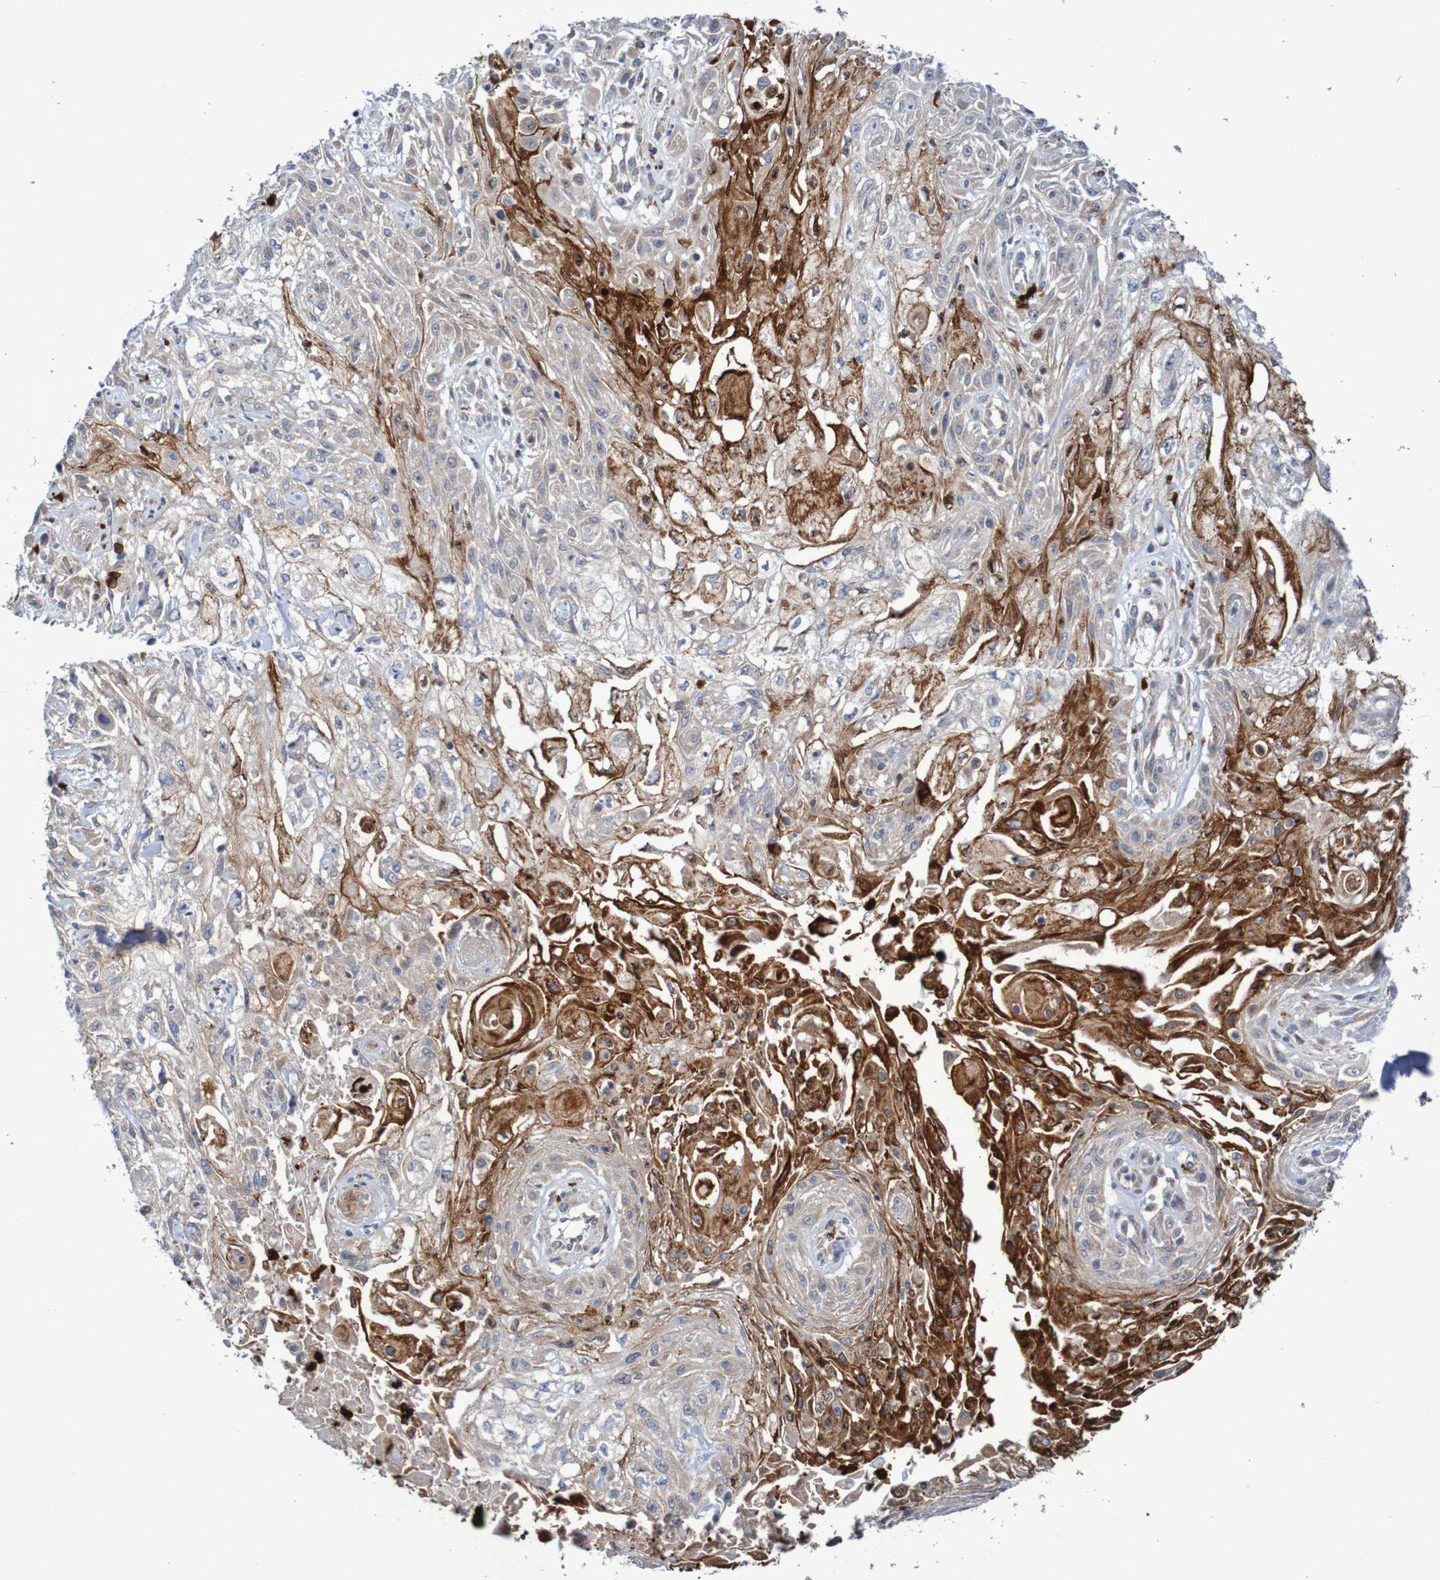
{"staining": {"intensity": "weak", "quantity": ">75%", "location": "cytoplasmic/membranous"}, "tissue": "skin cancer", "cell_type": "Tumor cells", "image_type": "cancer", "snomed": [{"axis": "morphology", "description": "Squamous cell carcinoma, NOS"}, {"axis": "topography", "description": "Skin"}], "caption": "Immunohistochemistry of skin cancer (squamous cell carcinoma) shows low levels of weak cytoplasmic/membranous positivity in about >75% of tumor cells. (DAB (3,3'-diaminobenzidine) = brown stain, brightfield microscopy at high magnification).", "gene": "PARP4", "patient": {"sex": "male", "age": 75}}